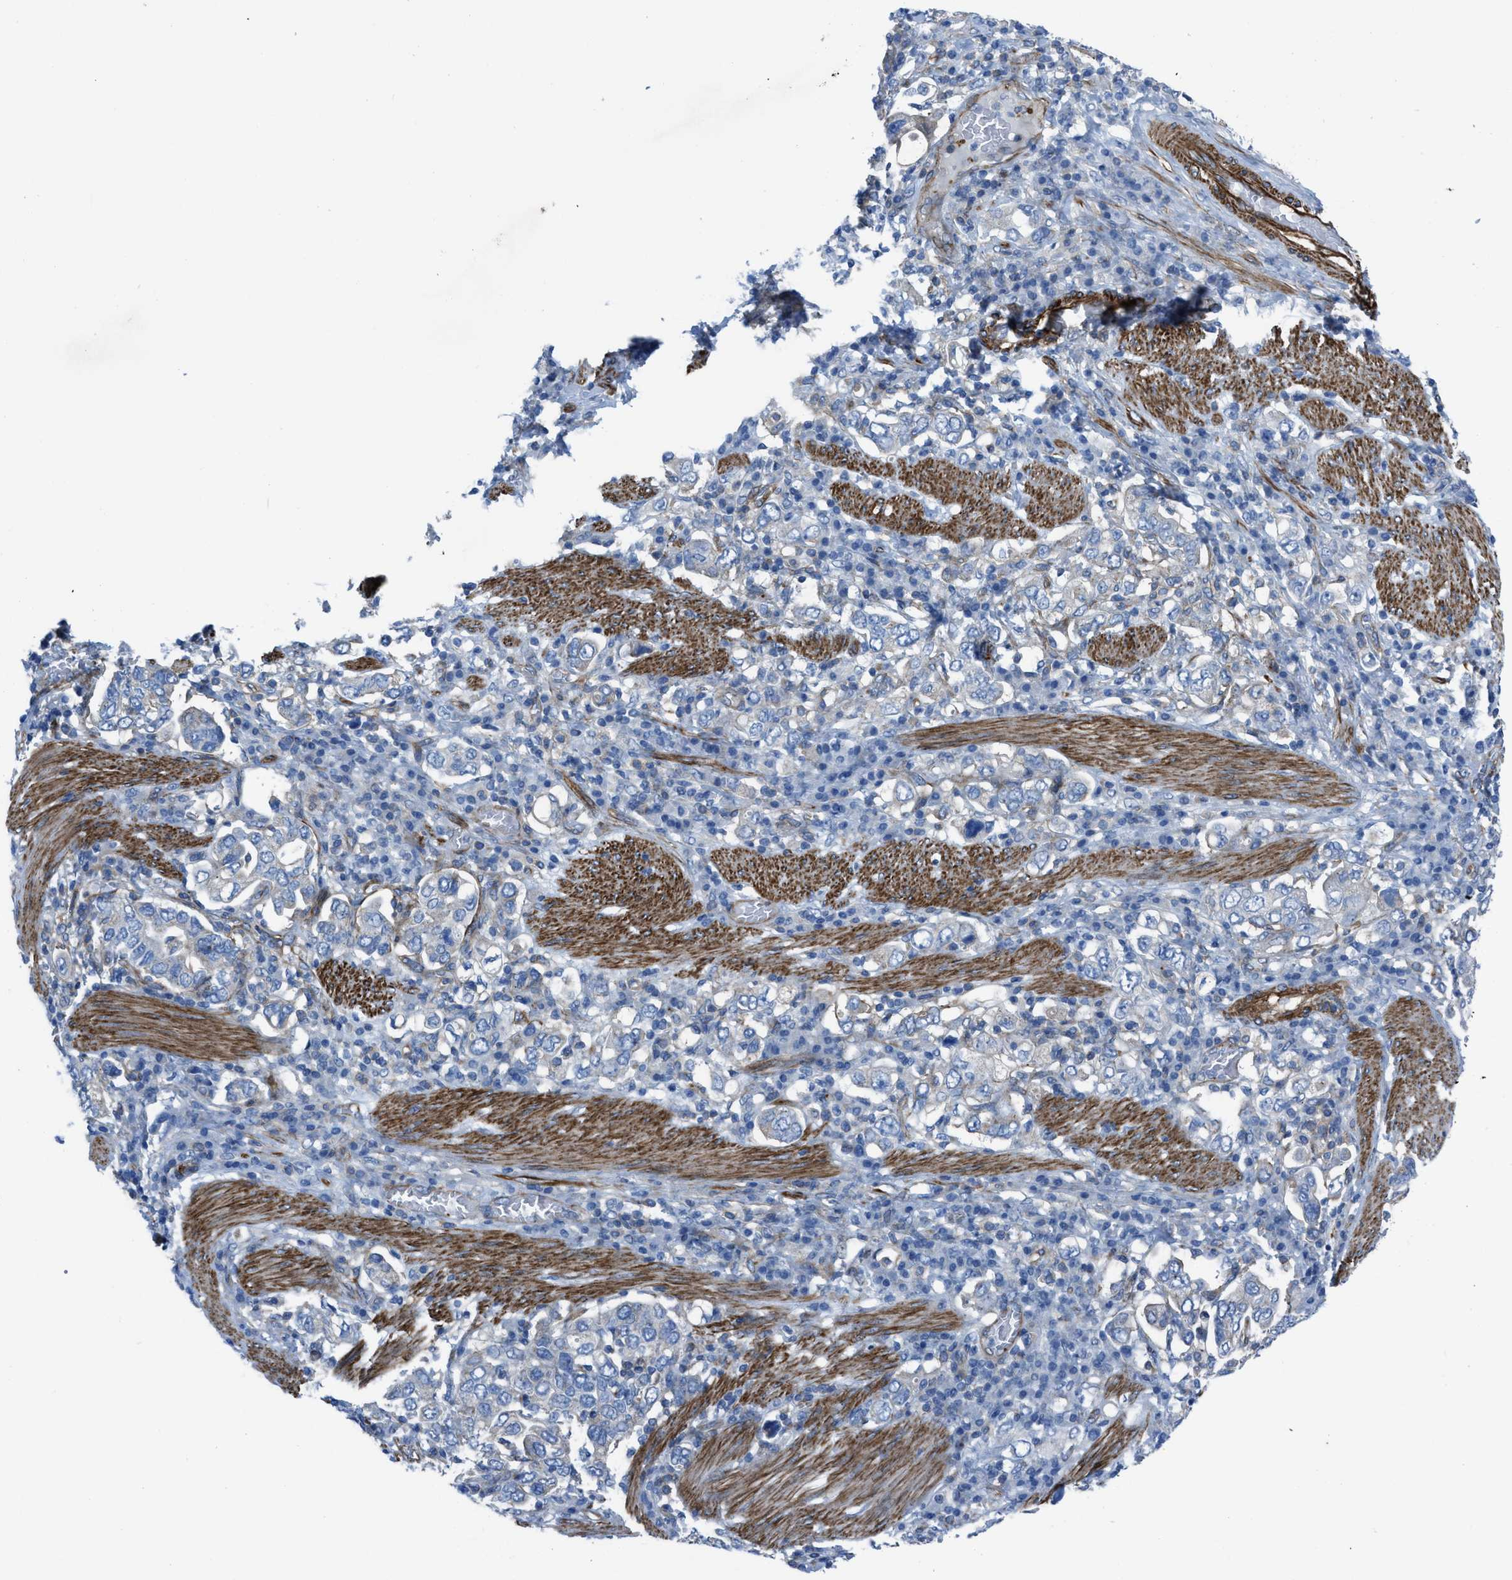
{"staining": {"intensity": "negative", "quantity": "none", "location": "none"}, "tissue": "stomach cancer", "cell_type": "Tumor cells", "image_type": "cancer", "snomed": [{"axis": "morphology", "description": "Adenocarcinoma, NOS"}, {"axis": "topography", "description": "Stomach, upper"}], "caption": "IHC photomicrograph of adenocarcinoma (stomach) stained for a protein (brown), which reveals no staining in tumor cells. Brightfield microscopy of immunohistochemistry (IHC) stained with DAB (brown) and hematoxylin (blue), captured at high magnification.", "gene": "KCNH7", "patient": {"sex": "male", "age": 62}}